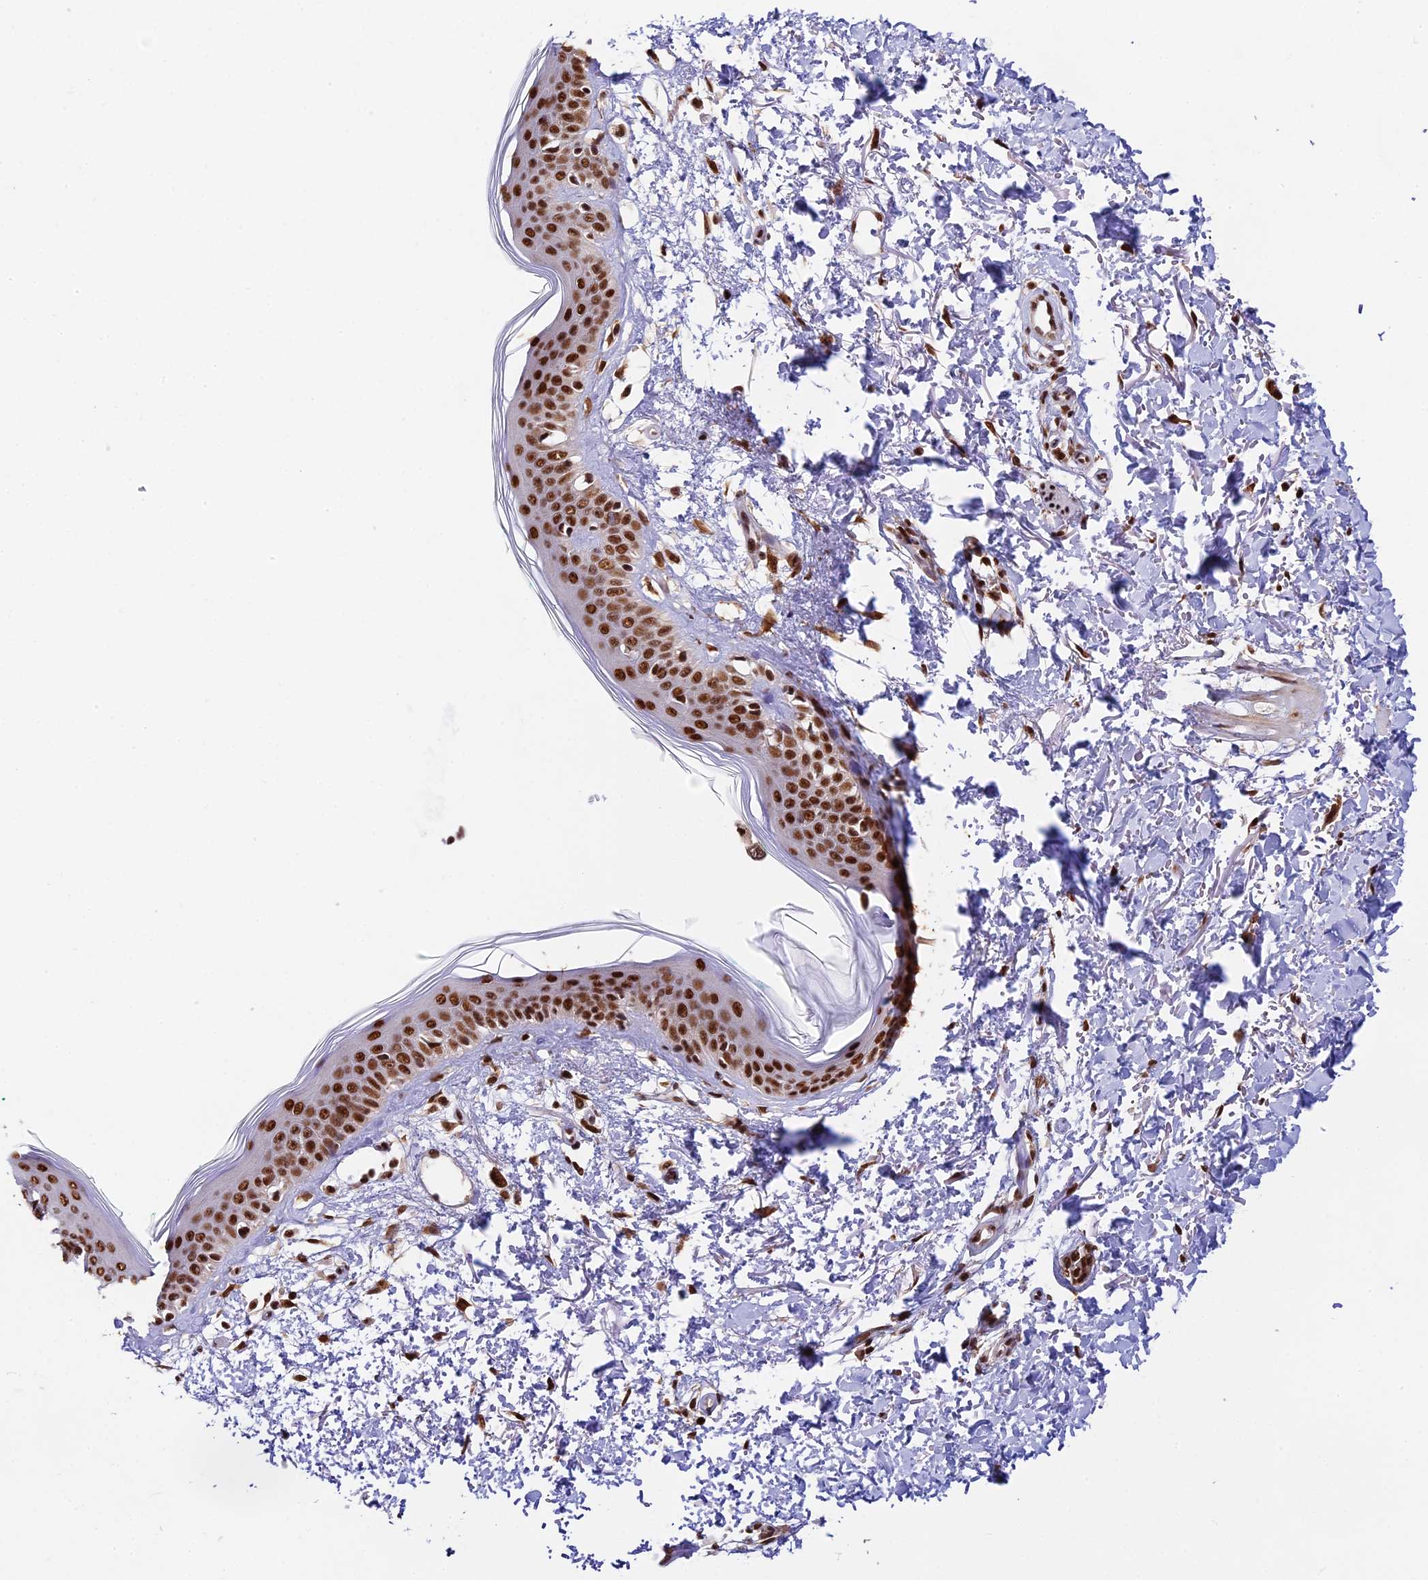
{"staining": {"intensity": "strong", "quantity": ">75%", "location": "nuclear"}, "tissue": "skin", "cell_type": "Fibroblasts", "image_type": "normal", "snomed": [{"axis": "morphology", "description": "Normal tissue, NOS"}, {"axis": "topography", "description": "Skin"}], "caption": "IHC histopathology image of normal skin: skin stained using immunohistochemistry exhibits high levels of strong protein expression localized specifically in the nuclear of fibroblasts, appearing as a nuclear brown color.", "gene": "RAMACL", "patient": {"sex": "male", "age": 66}}